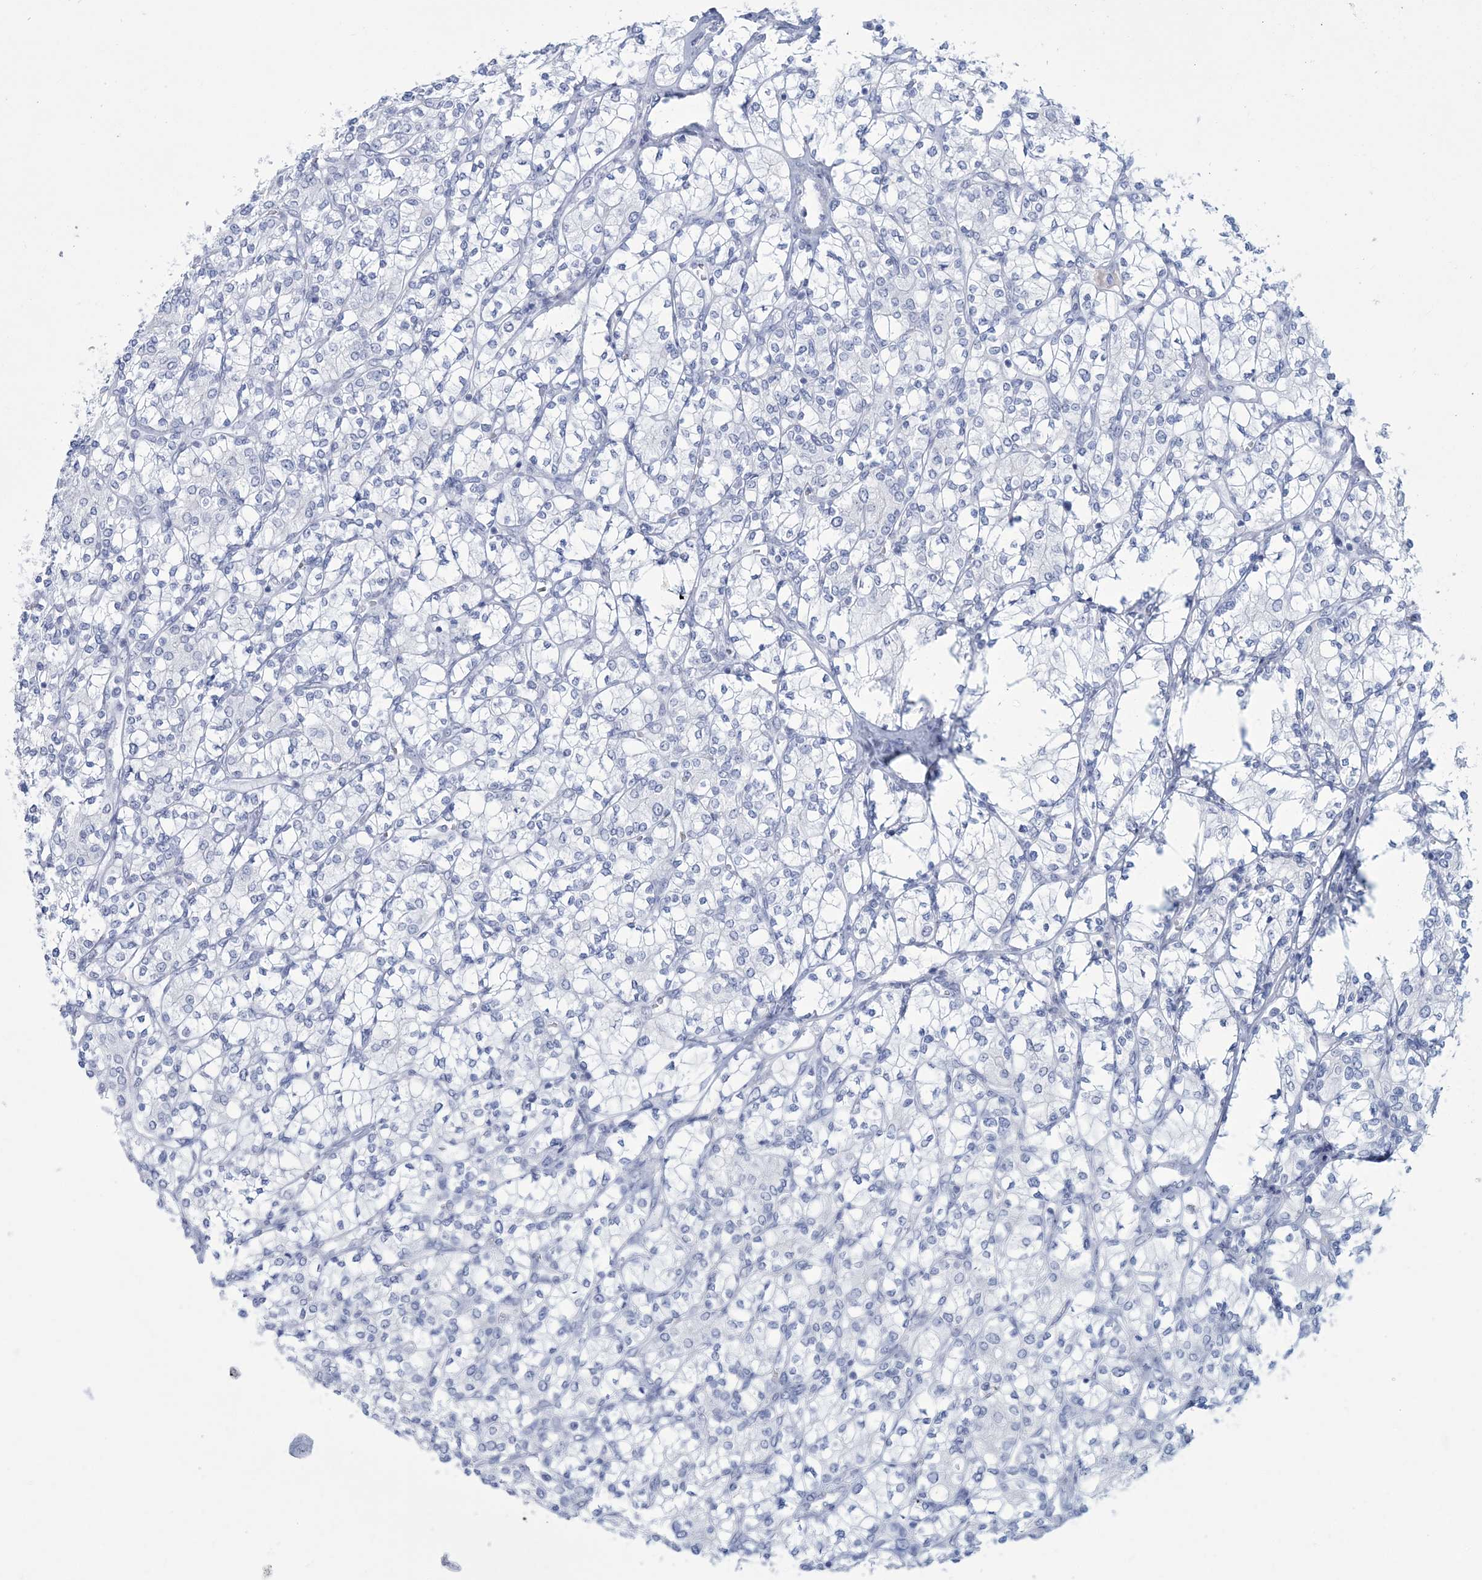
{"staining": {"intensity": "negative", "quantity": "none", "location": "none"}, "tissue": "renal cancer", "cell_type": "Tumor cells", "image_type": "cancer", "snomed": [{"axis": "morphology", "description": "Adenocarcinoma, NOS"}, {"axis": "topography", "description": "Kidney"}], "caption": "This is a micrograph of immunohistochemistry staining of renal cancer, which shows no expression in tumor cells.", "gene": "DPCD", "patient": {"sex": "male", "age": 77}}